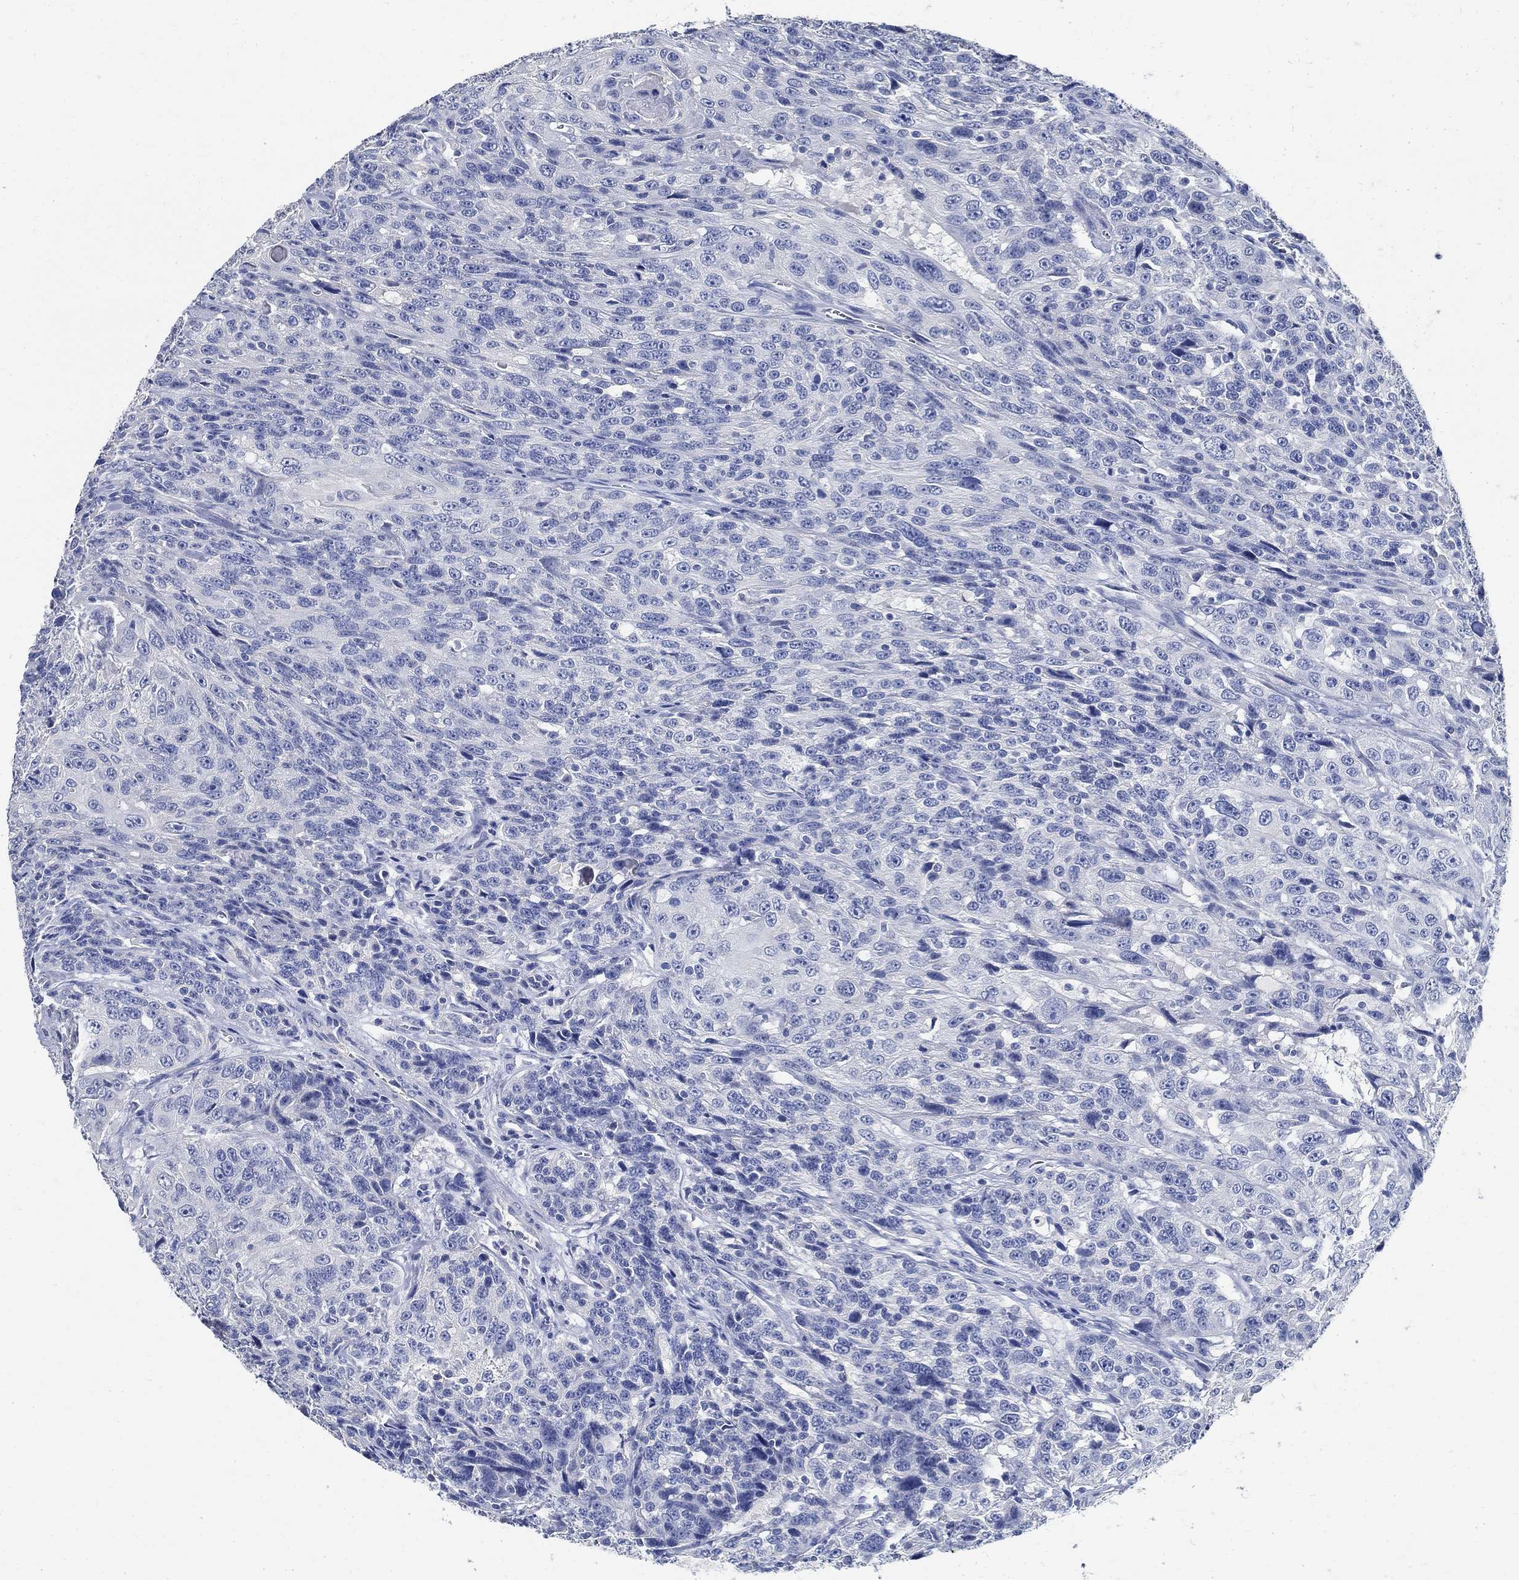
{"staining": {"intensity": "negative", "quantity": "none", "location": "none"}, "tissue": "urothelial cancer", "cell_type": "Tumor cells", "image_type": "cancer", "snomed": [{"axis": "morphology", "description": "Urothelial carcinoma, NOS"}, {"axis": "morphology", "description": "Urothelial carcinoma, High grade"}, {"axis": "topography", "description": "Urinary bladder"}], "caption": "Transitional cell carcinoma was stained to show a protein in brown. There is no significant positivity in tumor cells.", "gene": "PRX", "patient": {"sex": "female", "age": 73}}